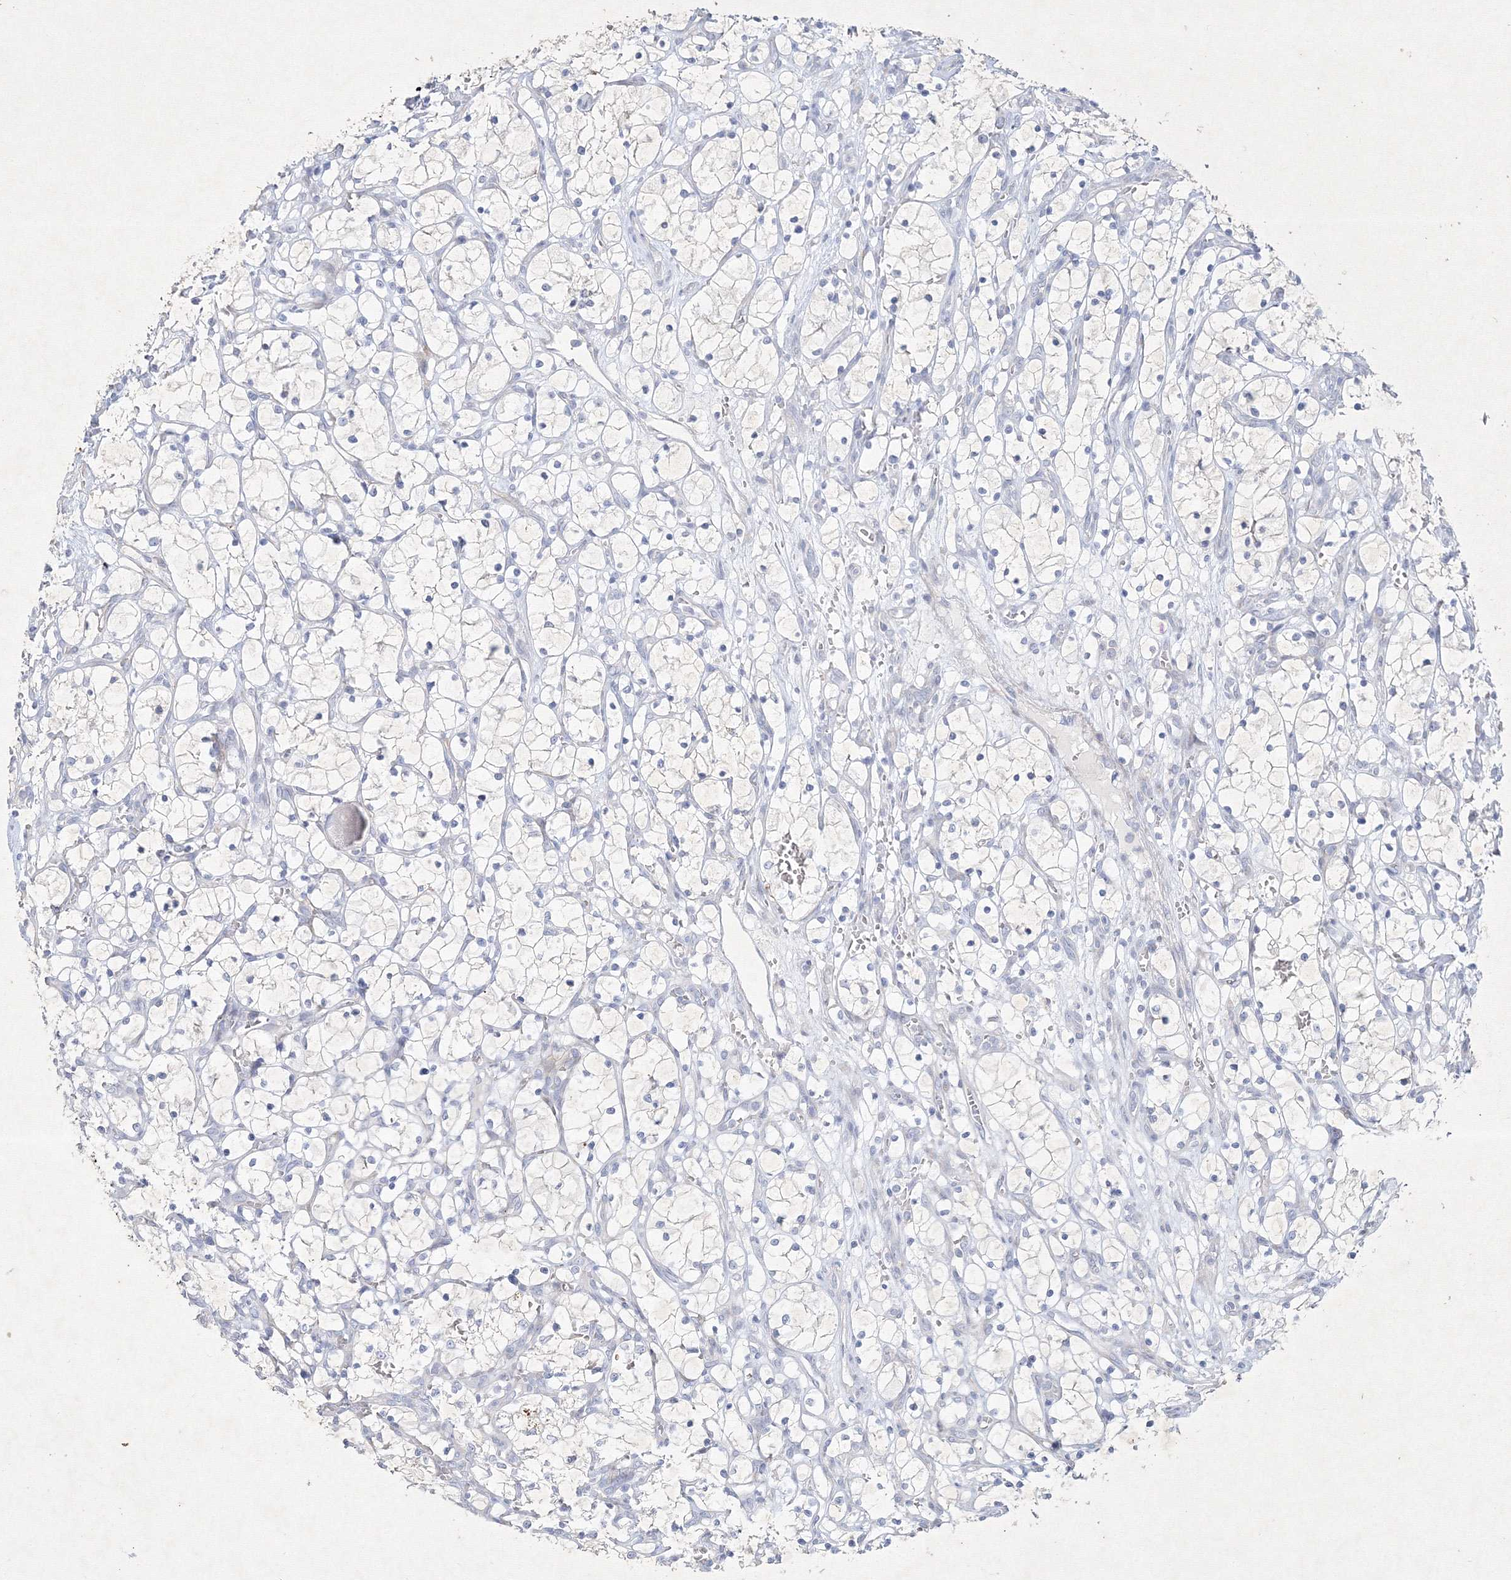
{"staining": {"intensity": "negative", "quantity": "none", "location": "none"}, "tissue": "renal cancer", "cell_type": "Tumor cells", "image_type": "cancer", "snomed": [{"axis": "morphology", "description": "Adenocarcinoma, NOS"}, {"axis": "topography", "description": "Kidney"}], "caption": "This is a micrograph of immunohistochemistry (IHC) staining of adenocarcinoma (renal), which shows no expression in tumor cells.", "gene": "CXXC4", "patient": {"sex": "female", "age": 69}}